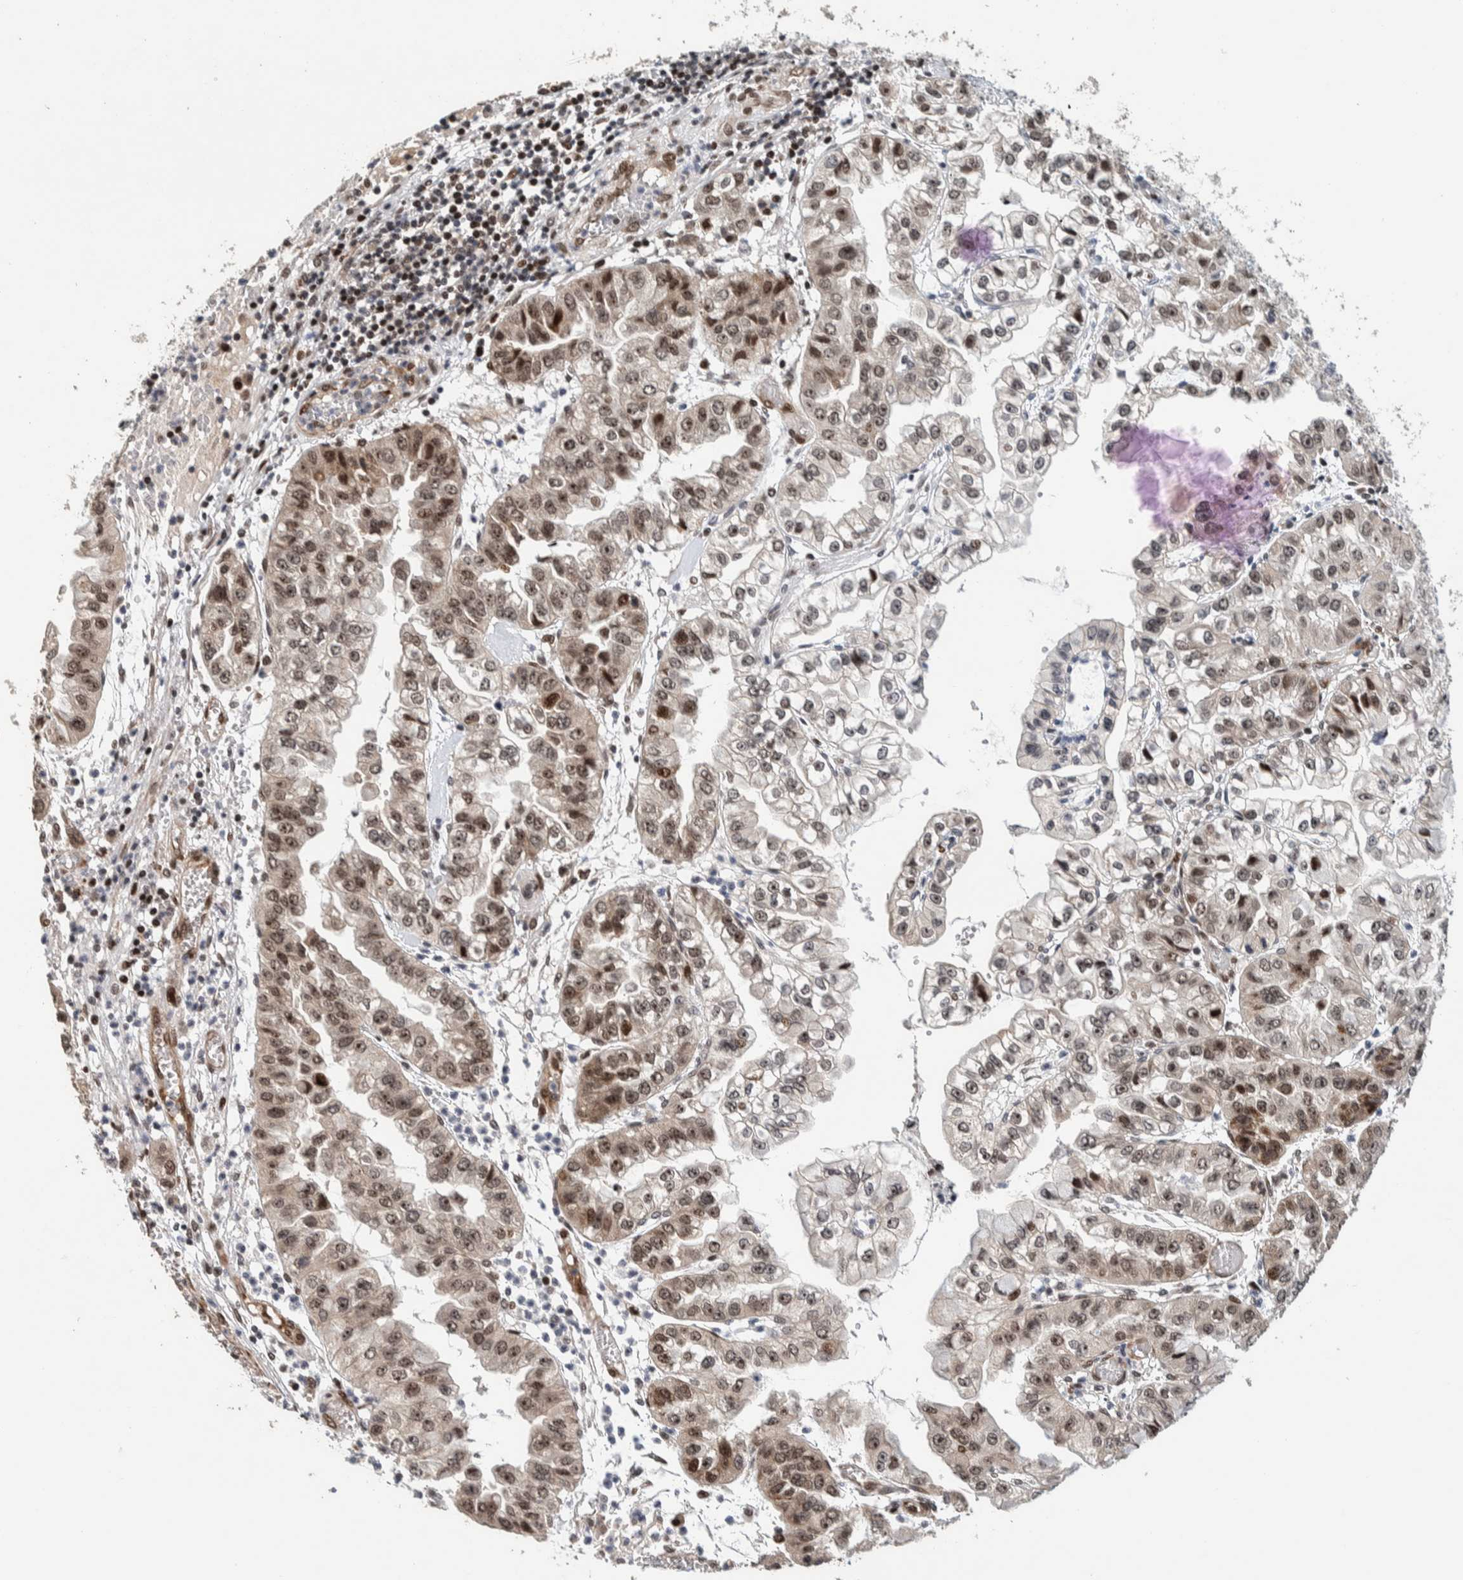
{"staining": {"intensity": "moderate", "quantity": "25%-75%", "location": "nuclear"}, "tissue": "liver cancer", "cell_type": "Tumor cells", "image_type": "cancer", "snomed": [{"axis": "morphology", "description": "Cholangiocarcinoma"}, {"axis": "topography", "description": "Liver"}], "caption": "The micrograph demonstrates a brown stain indicating the presence of a protein in the nuclear of tumor cells in liver cholangiocarcinoma.", "gene": "CHD4", "patient": {"sex": "female", "age": 79}}